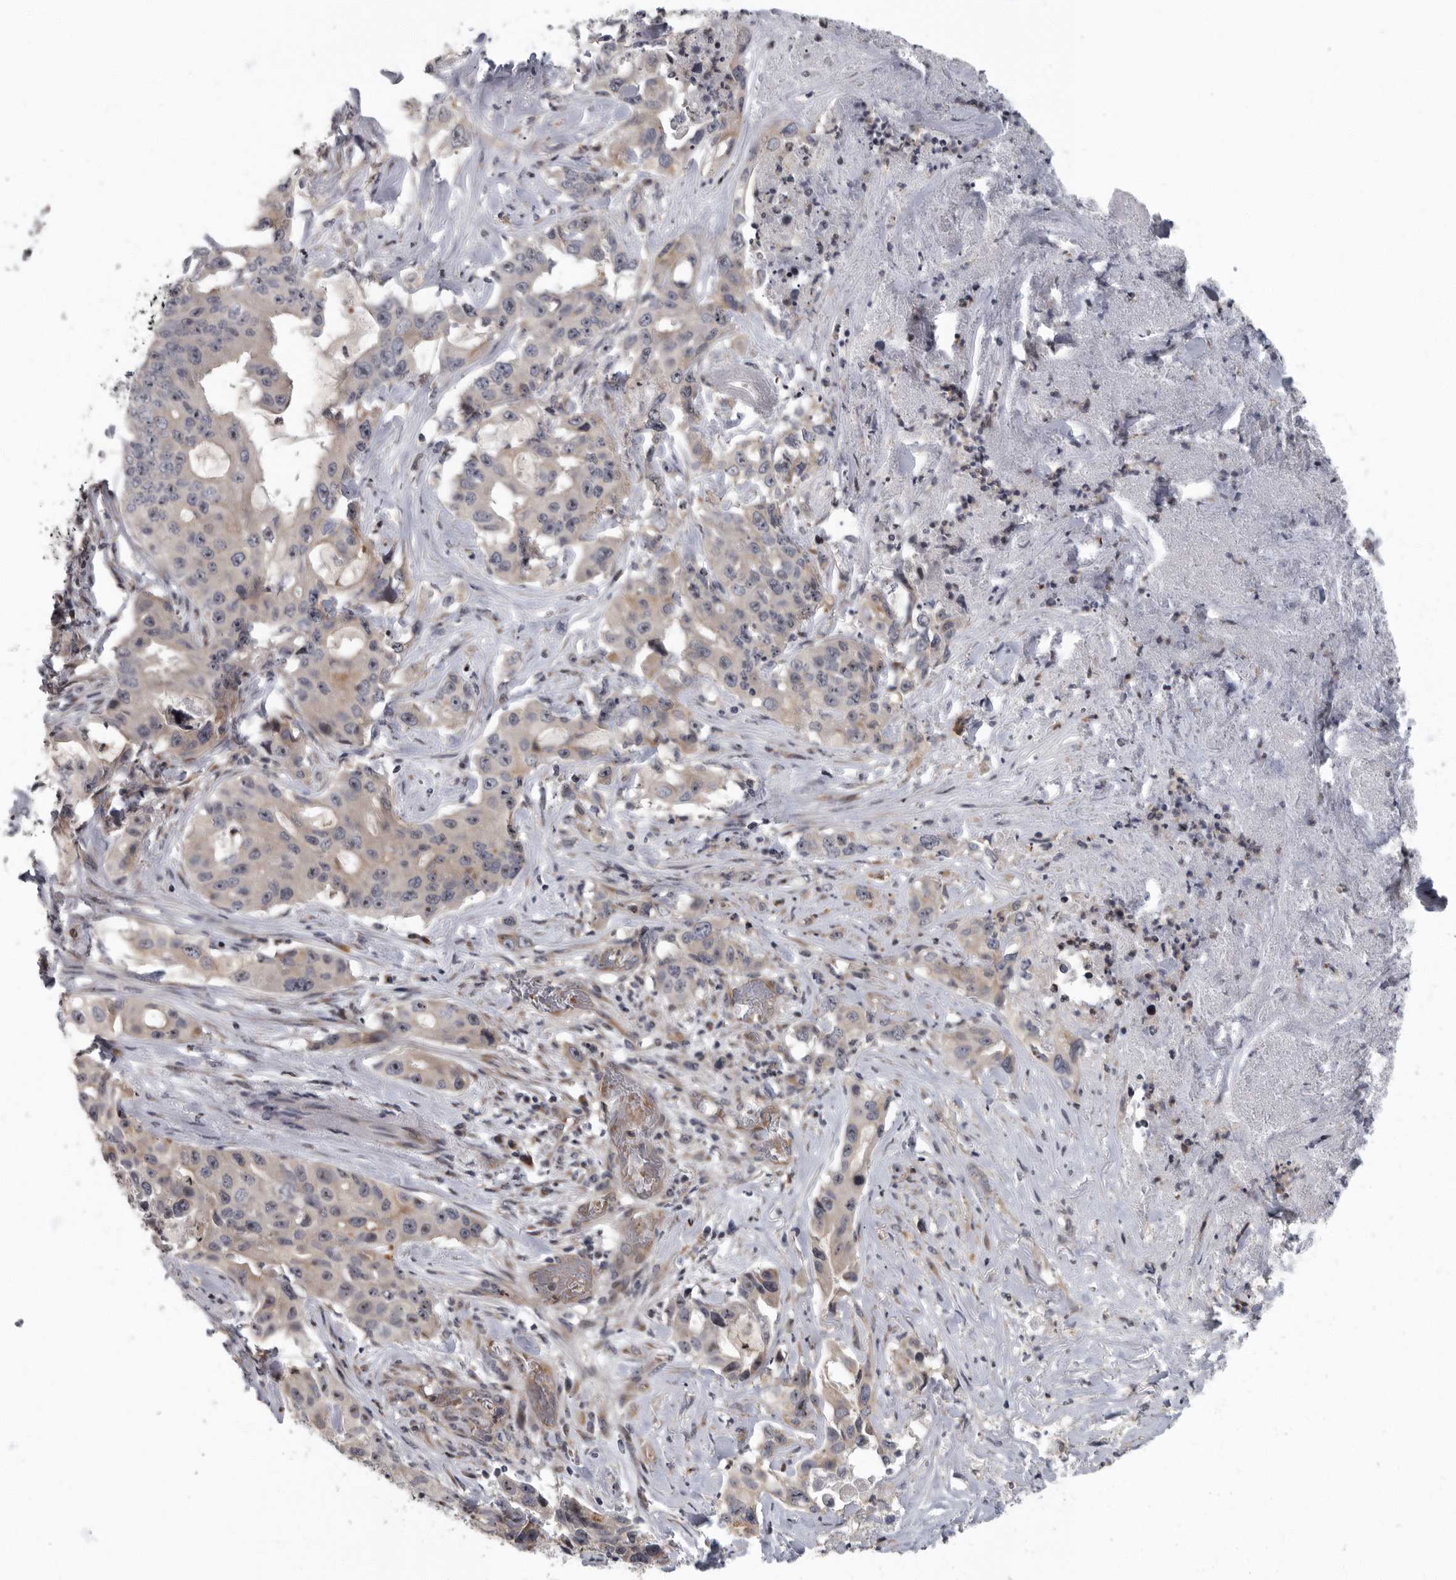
{"staining": {"intensity": "weak", "quantity": "25%-75%", "location": "cytoplasmic/membranous,nuclear"}, "tissue": "lung cancer", "cell_type": "Tumor cells", "image_type": "cancer", "snomed": [{"axis": "morphology", "description": "Adenocarcinoma, NOS"}, {"axis": "topography", "description": "Lung"}], "caption": "This histopathology image displays immunohistochemistry (IHC) staining of human adenocarcinoma (lung), with low weak cytoplasmic/membranous and nuclear staining in approximately 25%-75% of tumor cells.", "gene": "PDCD11", "patient": {"sex": "female", "age": 51}}